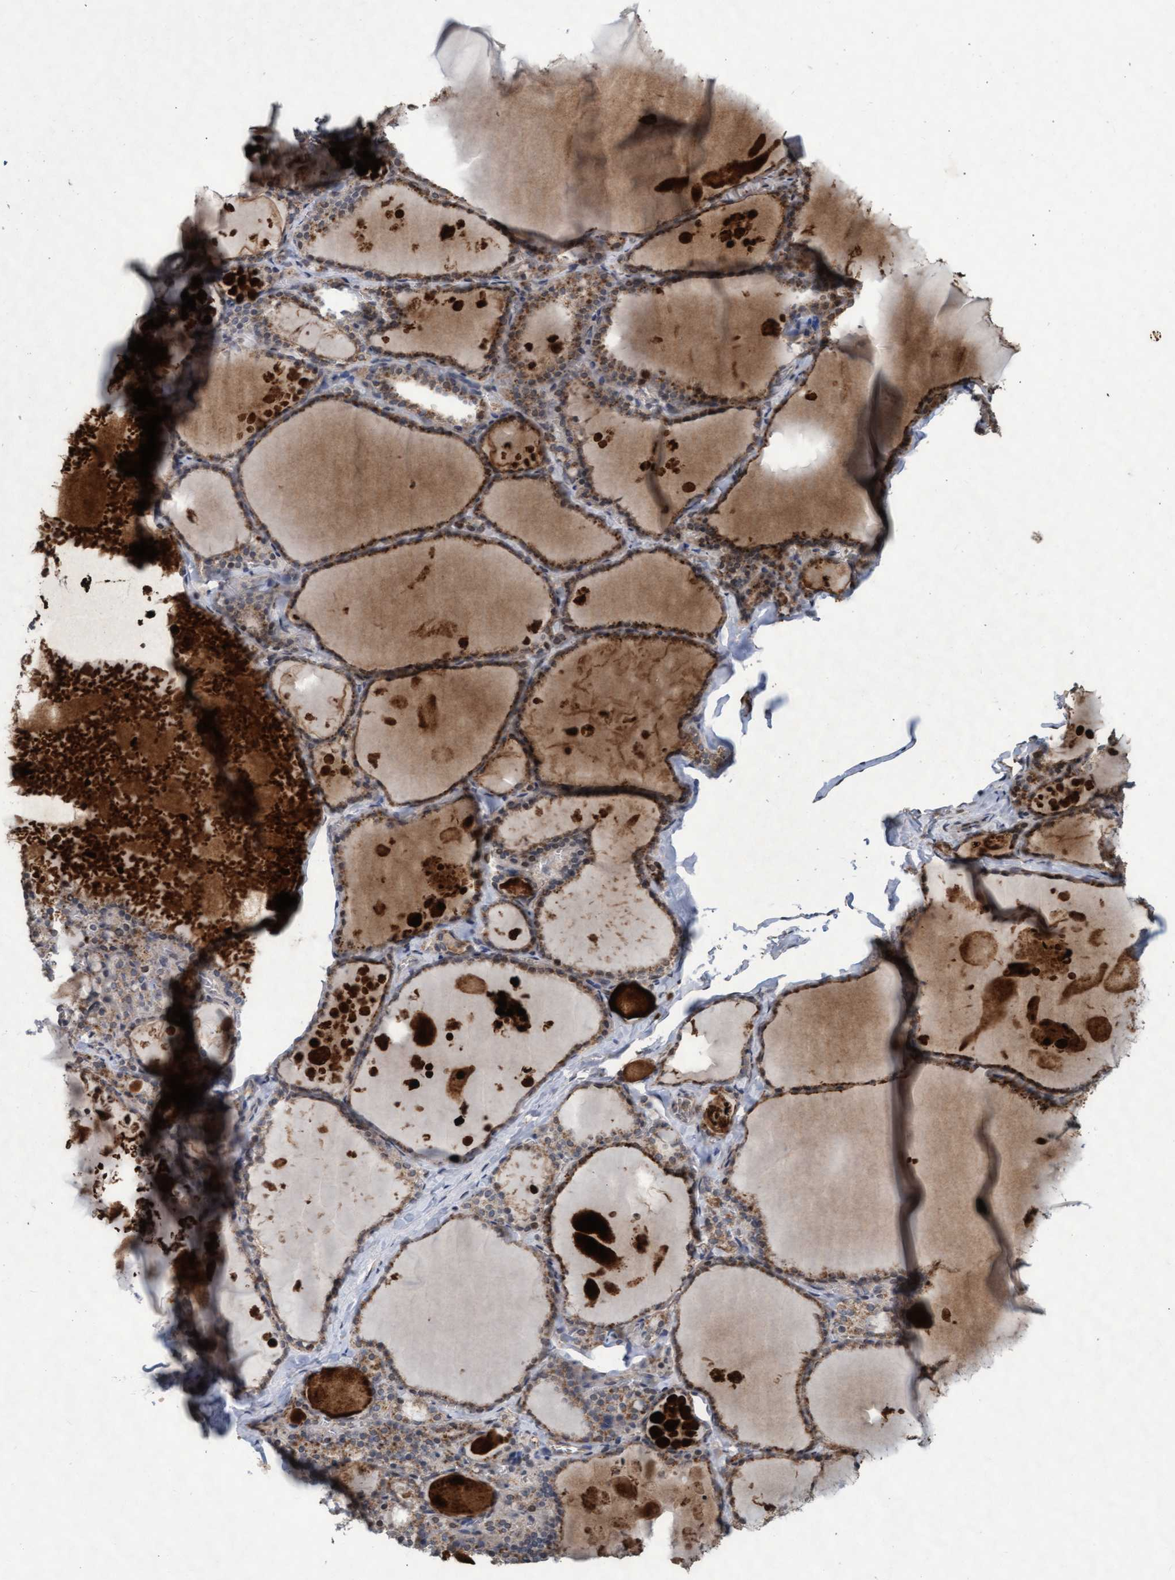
{"staining": {"intensity": "moderate", "quantity": ">75%", "location": "cytoplasmic/membranous"}, "tissue": "thyroid gland", "cell_type": "Glandular cells", "image_type": "normal", "snomed": [{"axis": "morphology", "description": "Normal tissue, NOS"}, {"axis": "topography", "description": "Thyroid gland"}], "caption": "Immunohistochemistry staining of unremarkable thyroid gland, which exhibits medium levels of moderate cytoplasmic/membranous positivity in about >75% of glandular cells indicating moderate cytoplasmic/membranous protein expression. The staining was performed using DAB (brown) for protein detection and nuclei were counterstained in hematoxylin (blue).", "gene": "KCNC2", "patient": {"sex": "male", "age": 56}}